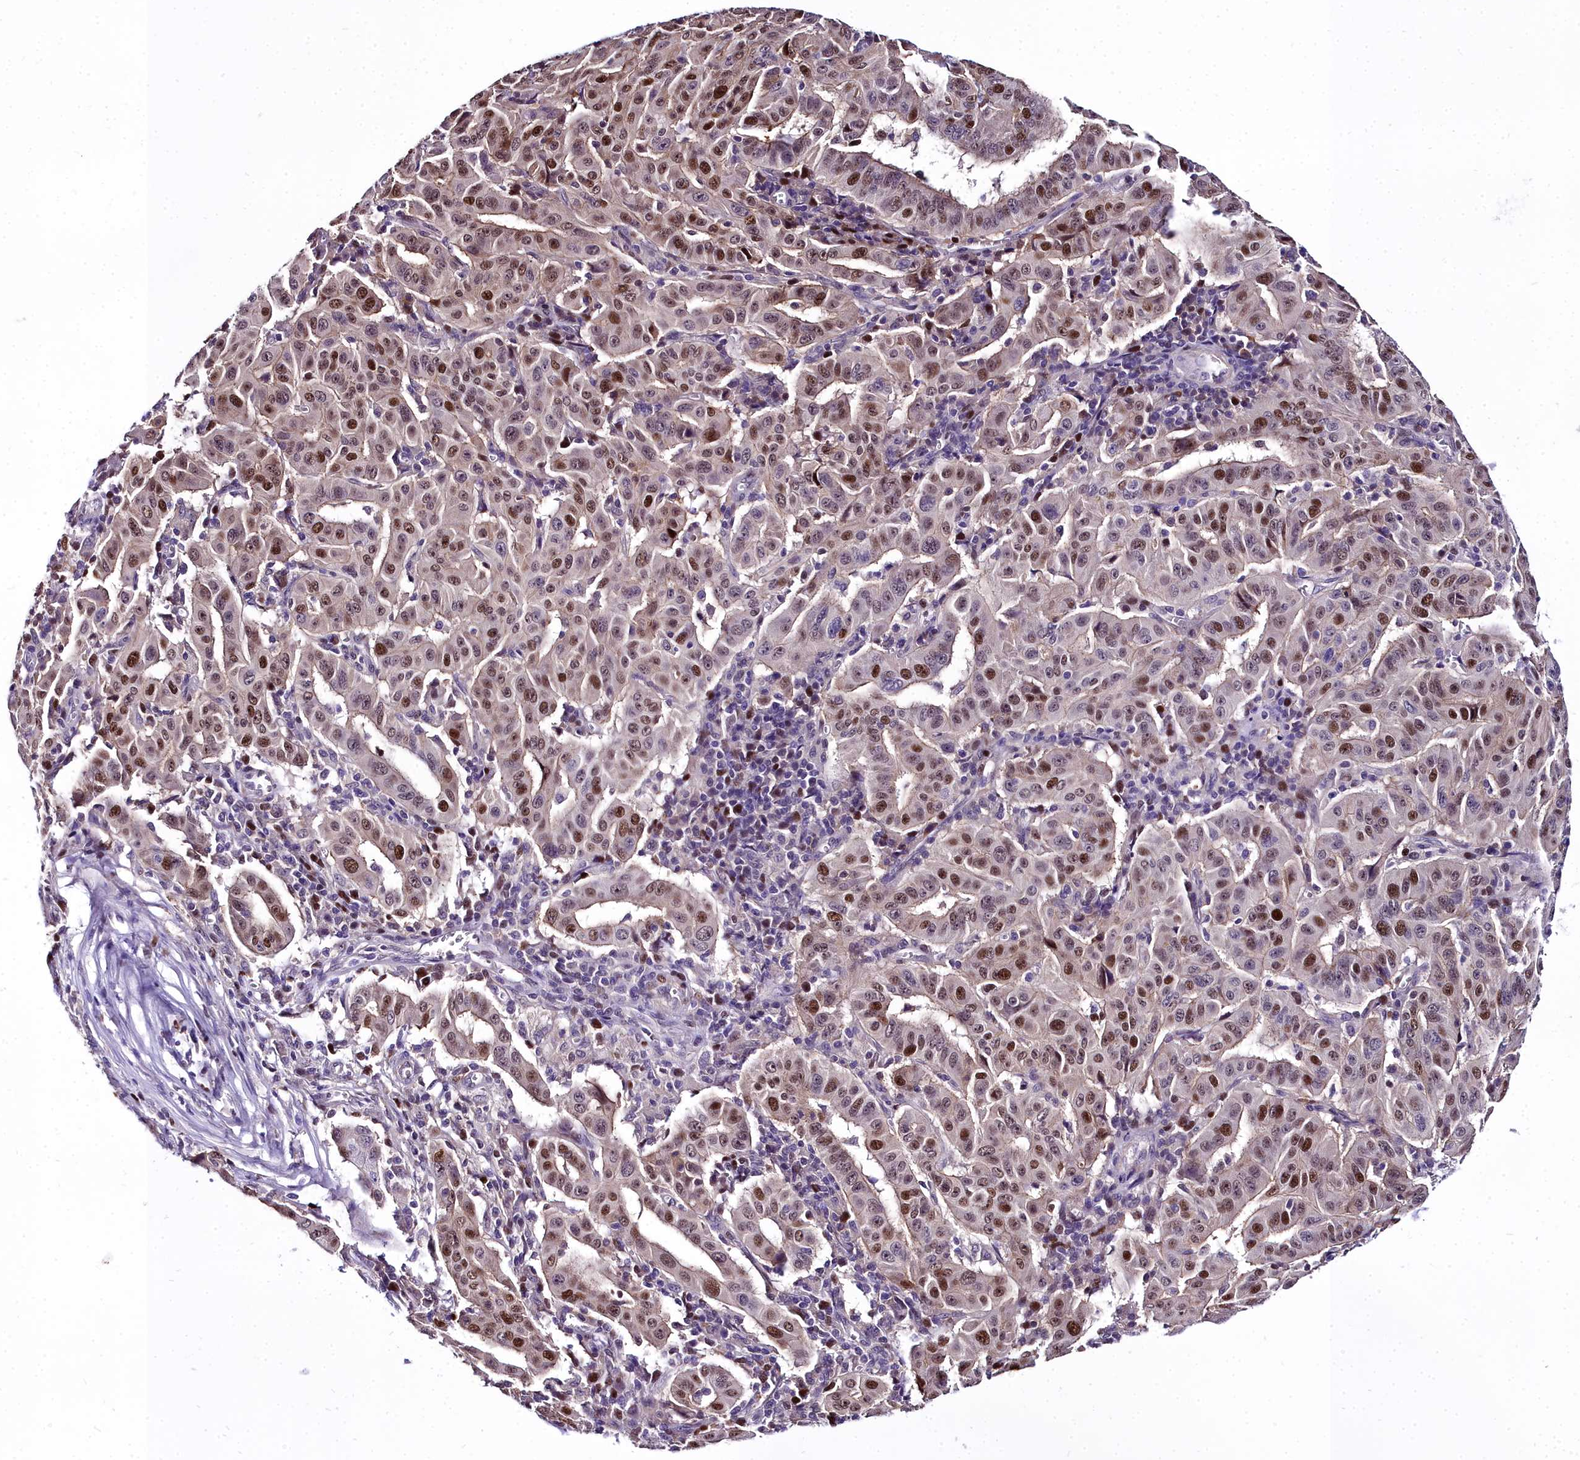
{"staining": {"intensity": "moderate", "quantity": ">75%", "location": "nuclear"}, "tissue": "pancreatic cancer", "cell_type": "Tumor cells", "image_type": "cancer", "snomed": [{"axis": "morphology", "description": "Adenocarcinoma, NOS"}, {"axis": "topography", "description": "Pancreas"}], "caption": "Immunohistochemistry (IHC) histopathology image of neoplastic tissue: pancreatic adenocarcinoma stained using IHC reveals medium levels of moderate protein expression localized specifically in the nuclear of tumor cells, appearing as a nuclear brown color.", "gene": "TRIML2", "patient": {"sex": "male", "age": 63}}